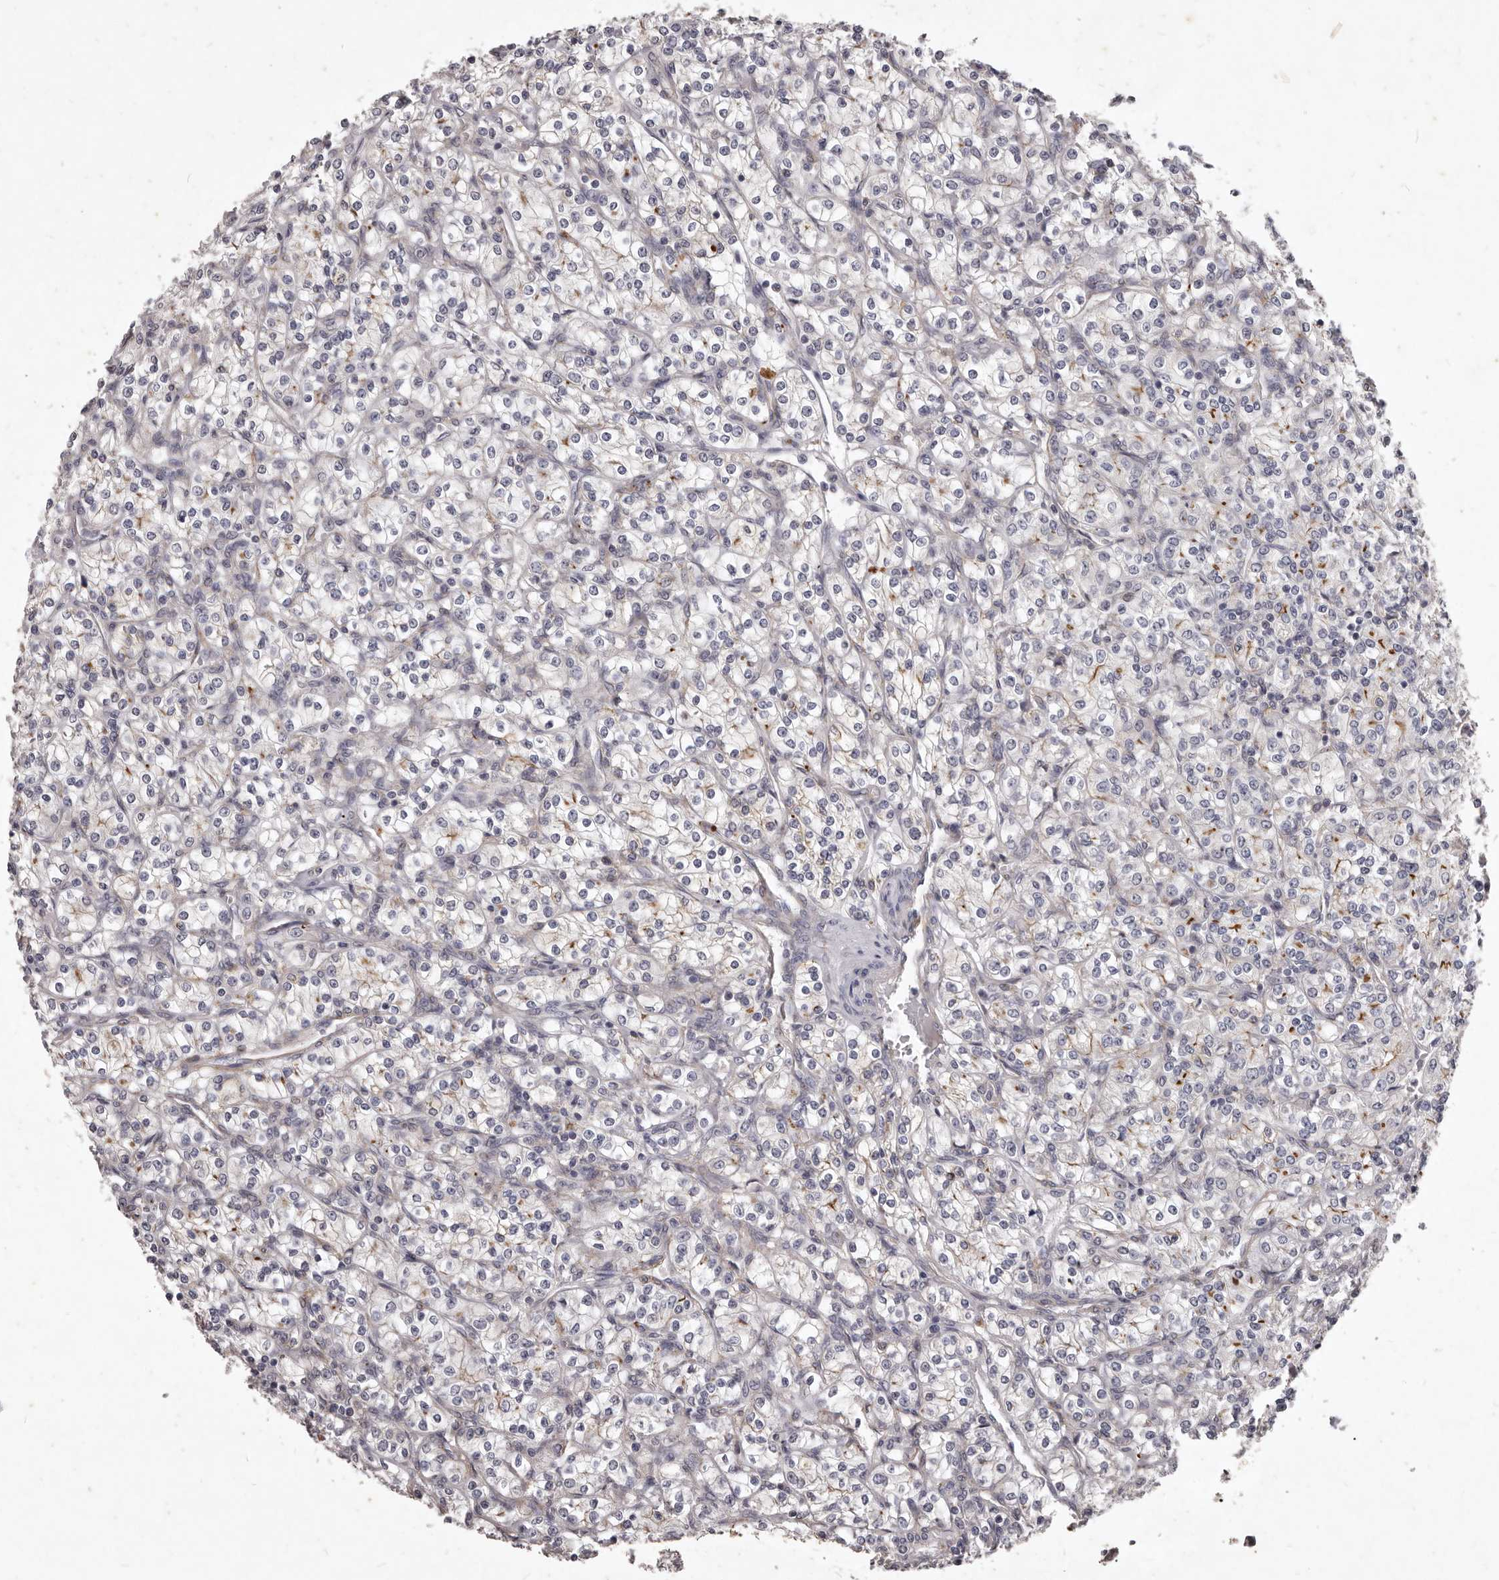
{"staining": {"intensity": "moderate", "quantity": "<25%", "location": "cytoplasmic/membranous"}, "tissue": "renal cancer", "cell_type": "Tumor cells", "image_type": "cancer", "snomed": [{"axis": "morphology", "description": "Adenocarcinoma, NOS"}, {"axis": "topography", "description": "Kidney"}], "caption": "The image displays a brown stain indicating the presence of a protein in the cytoplasmic/membranous of tumor cells in renal adenocarcinoma.", "gene": "GPRC5C", "patient": {"sex": "male", "age": 77}}